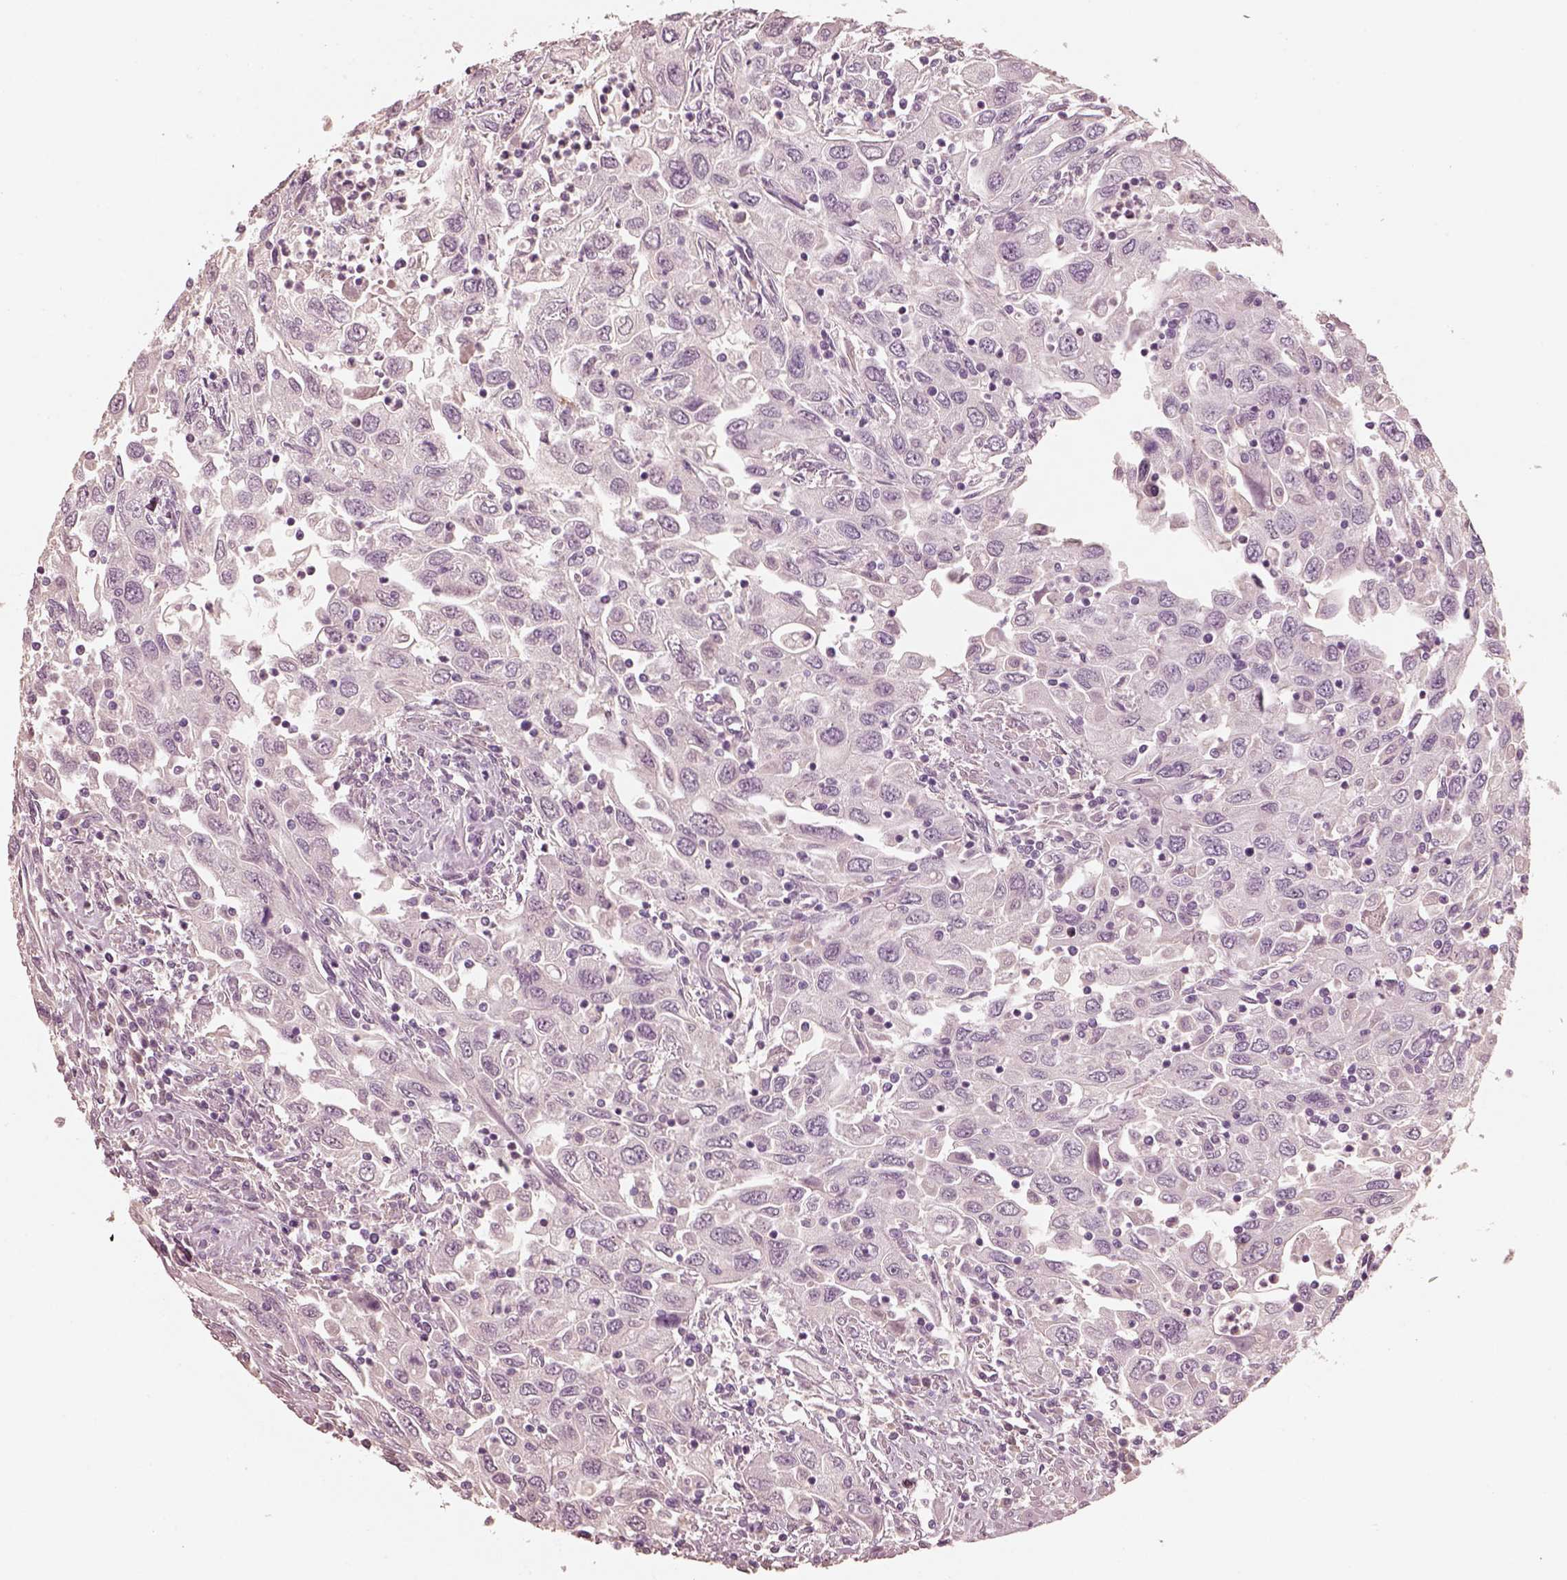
{"staining": {"intensity": "negative", "quantity": "none", "location": "none"}, "tissue": "urothelial cancer", "cell_type": "Tumor cells", "image_type": "cancer", "snomed": [{"axis": "morphology", "description": "Urothelial carcinoma, High grade"}, {"axis": "topography", "description": "Urinary bladder"}], "caption": "This is an immunohistochemistry (IHC) histopathology image of human urothelial cancer. There is no staining in tumor cells.", "gene": "RS1", "patient": {"sex": "male", "age": 76}}